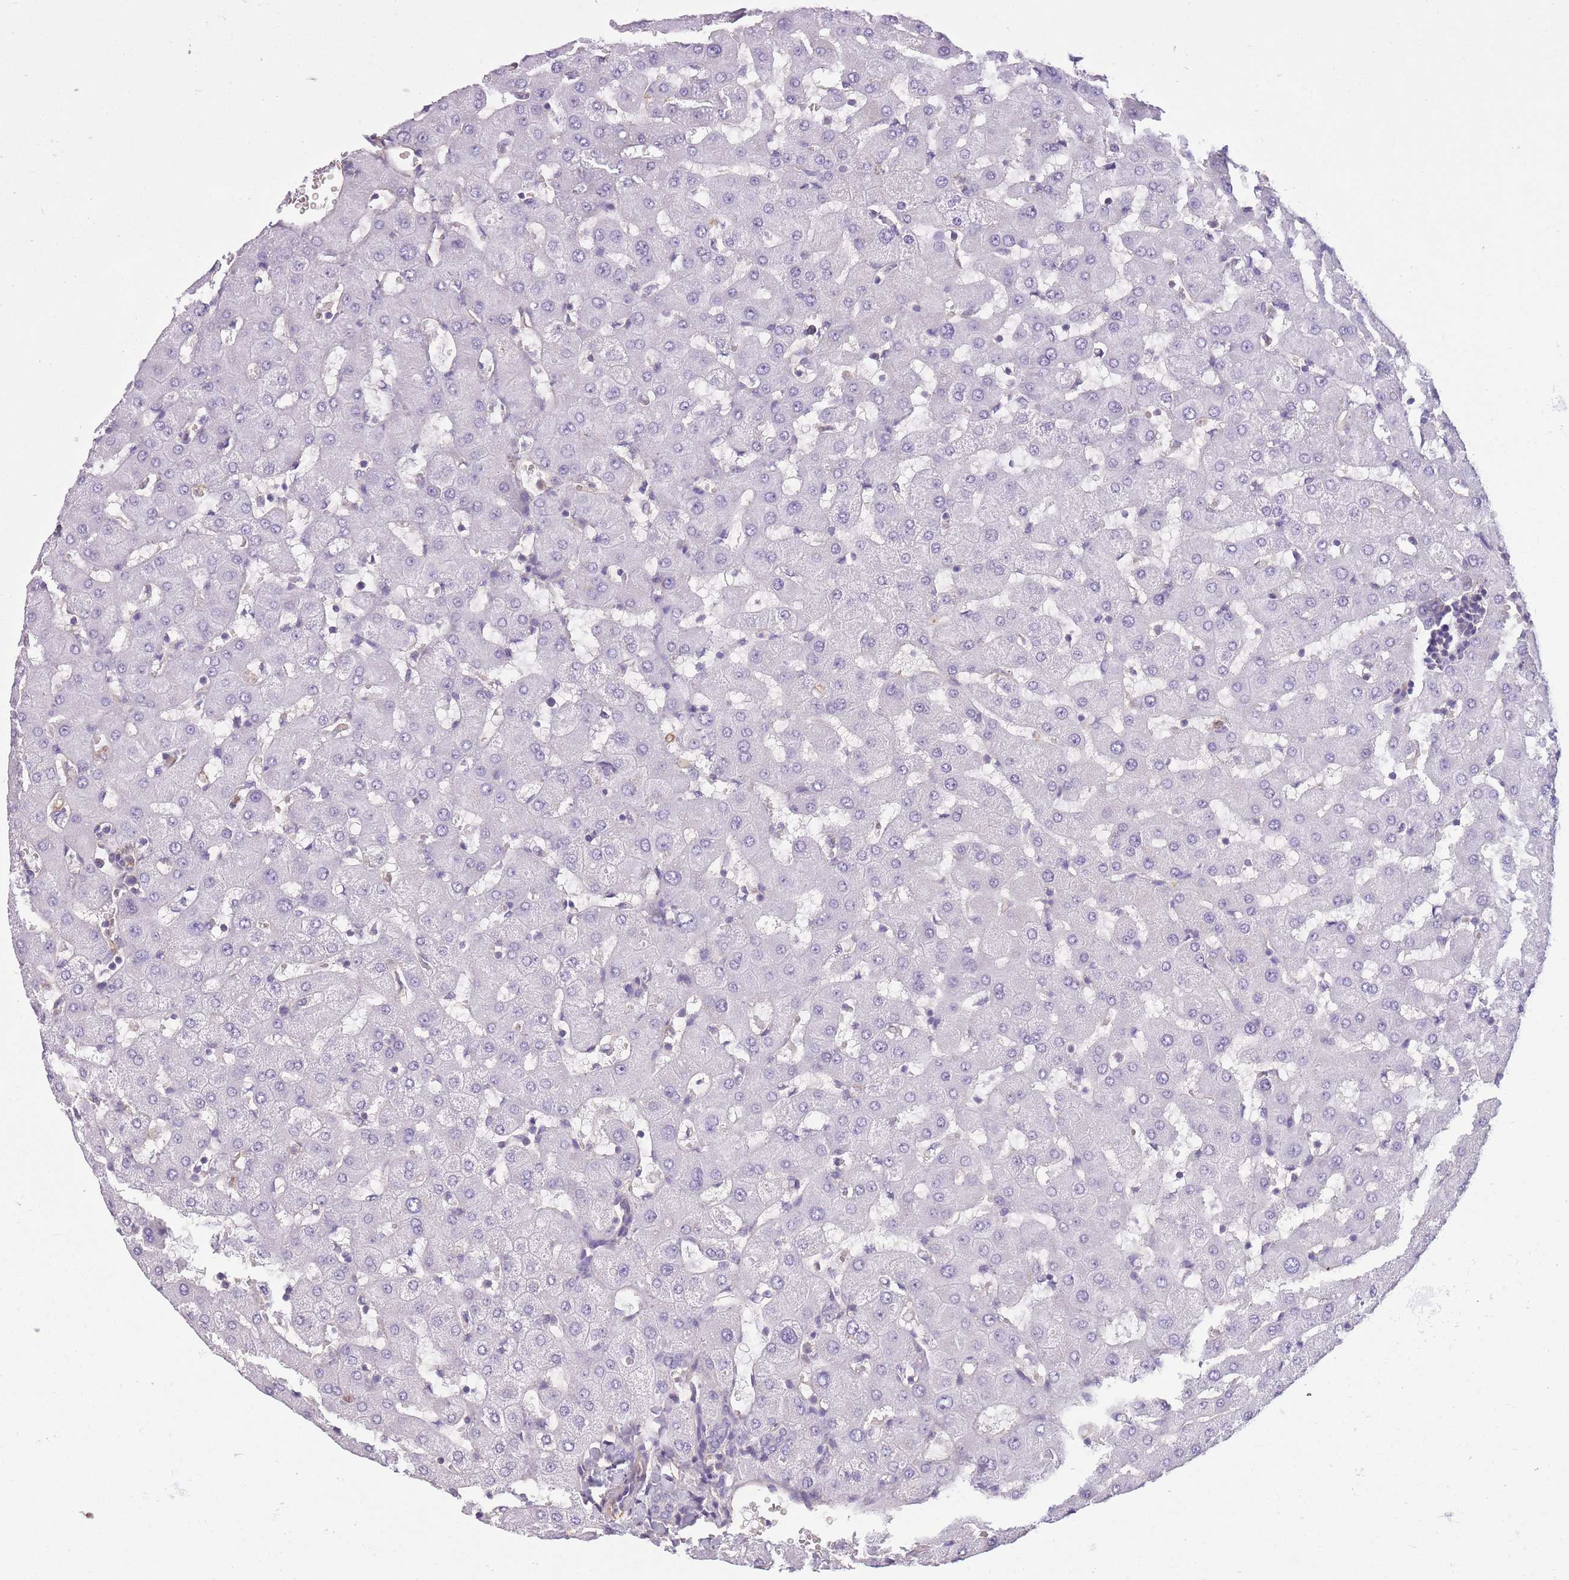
{"staining": {"intensity": "negative", "quantity": "none", "location": "none"}, "tissue": "liver", "cell_type": "Cholangiocytes", "image_type": "normal", "snomed": [{"axis": "morphology", "description": "Normal tissue, NOS"}, {"axis": "topography", "description": "Liver"}], "caption": "Immunohistochemical staining of benign human liver exhibits no significant expression in cholangiocytes. (DAB immunohistochemistry (IHC), high magnification).", "gene": "ADD1", "patient": {"sex": "female", "age": 63}}